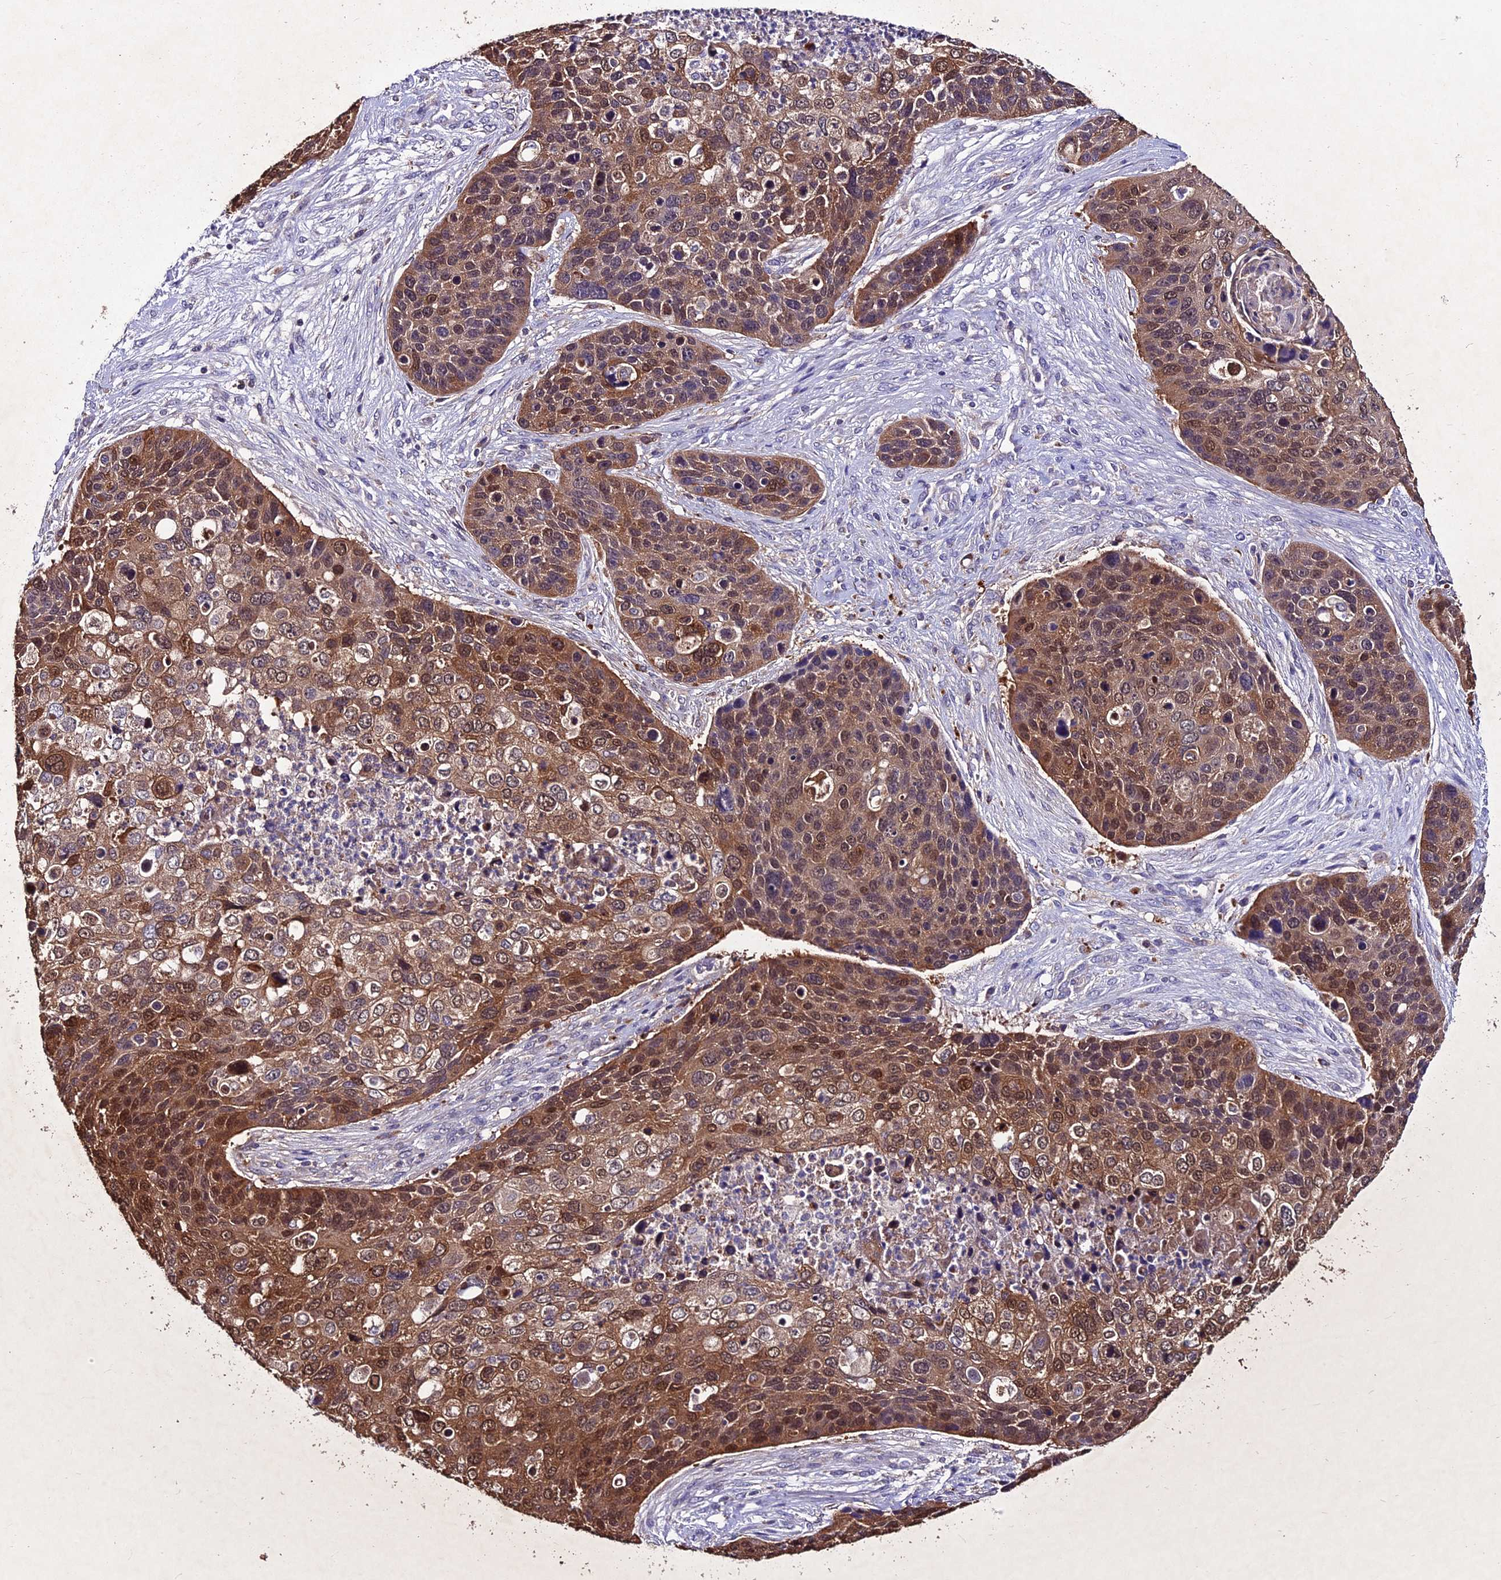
{"staining": {"intensity": "strong", "quantity": ">75%", "location": "cytoplasmic/membranous,nuclear"}, "tissue": "skin cancer", "cell_type": "Tumor cells", "image_type": "cancer", "snomed": [{"axis": "morphology", "description": "Basal cell carcinoma"}, {"axis": "topography", "description": "Skin"}], "caption": "Protein analysis of skin cancer (basal cell carcinoma) tissue demonstrates strong cytoplasmic/membranous and nuclear expression in approximately >75% of tumor cells.", "gene": "LGALS7", "patient": {"sex": "female", "age": 74}}